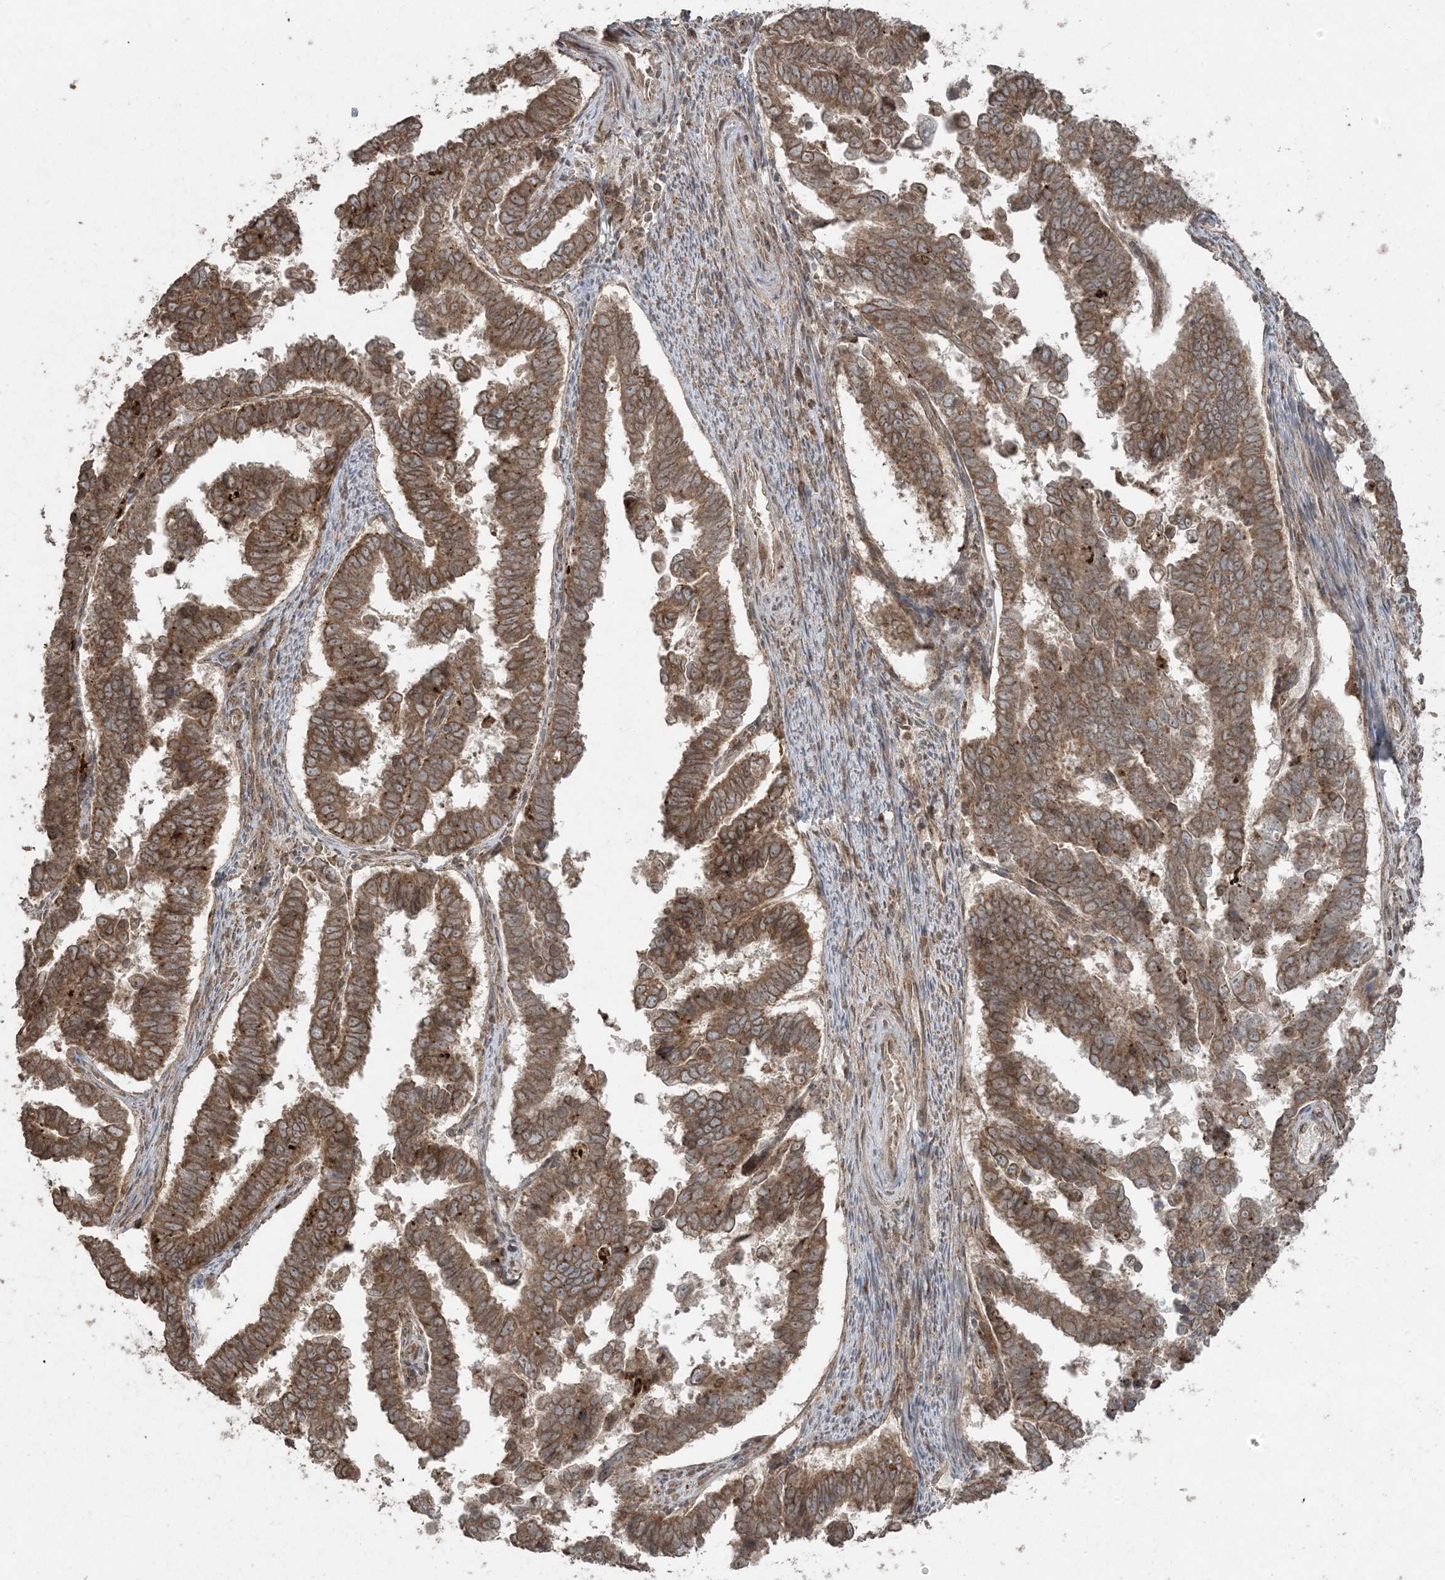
{"staining": {"intensity": "moderate", "quantity": ">75%", "location": "cytoplasmic/membranous"}, "tissue": "endometrial cancer", "cell_type": "Tumor cells", "image_type": "cancer", "snomed": [{"axis": "morphology", "description": "Adenocarcinoma, NOS"}, {"axis": "topography", "description": "Endometrium"}], "caption": "Human endometrial cancer stained with a protein marker exhibits moderate staining in tumor cells.", "gene": "DDX19B", "patient": {"sex": "female", "age": 75}}